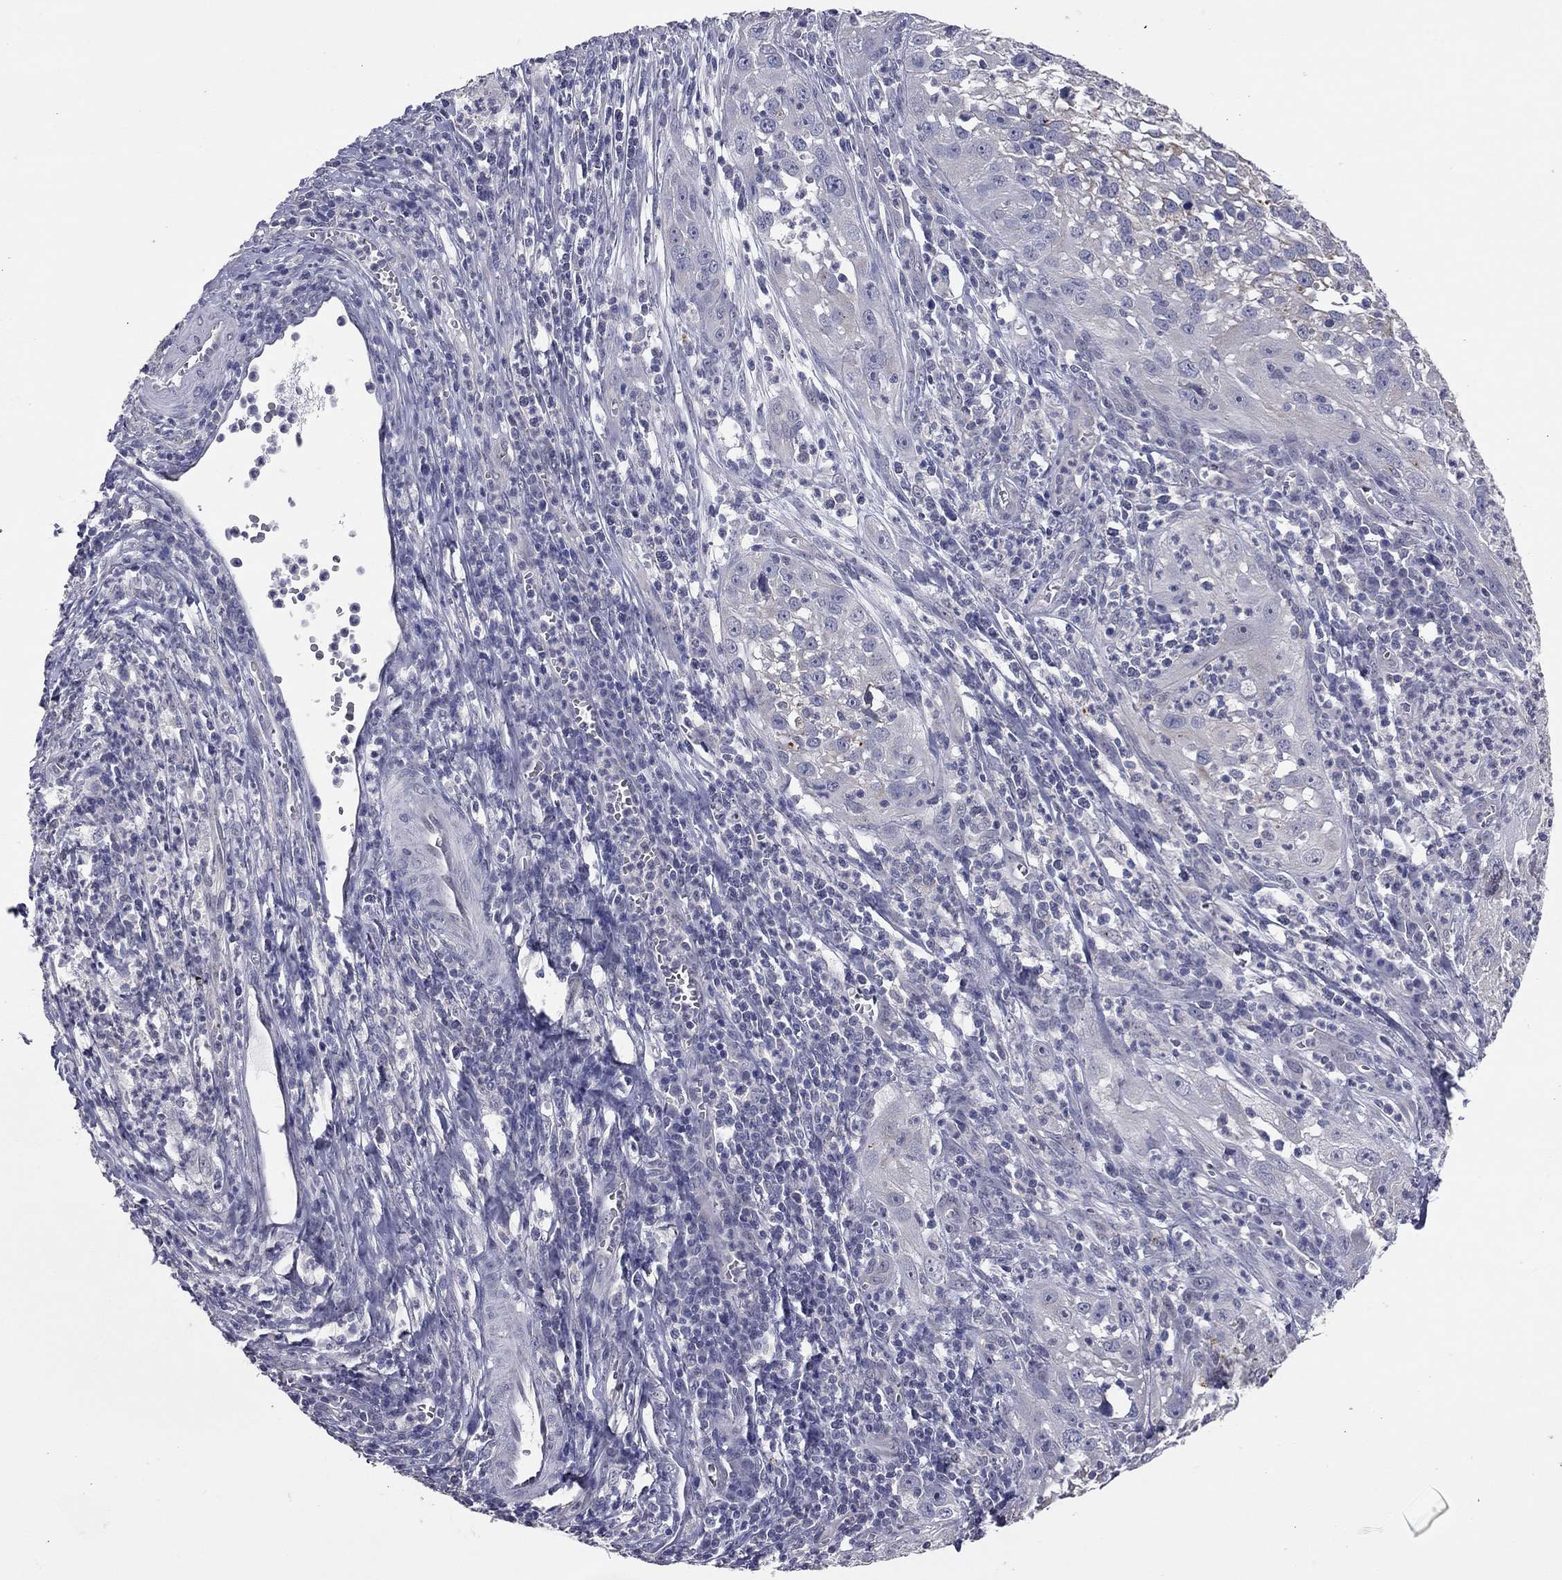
{"staining": {"intensity": "negative", "quantity": "none", "location": "none"}, "tissue": "cervical cancer", "cell_type": "Tumor cells", "image_type": "cancer", "snomed": [{"axis": "morphology", "description": "Squamous cell carcinoma, NOS"}, {"axis": "topography", "description": "Cervix"}], "caption": "DAB (3,3'-diaminobenzidine) immunohistochemical staining of cervical cancer (squamous cell carcinoma) displays no significant positivity in tumor cells.", "gene": "SHOC2", "patient": {"sex": "female", "age": 32}}